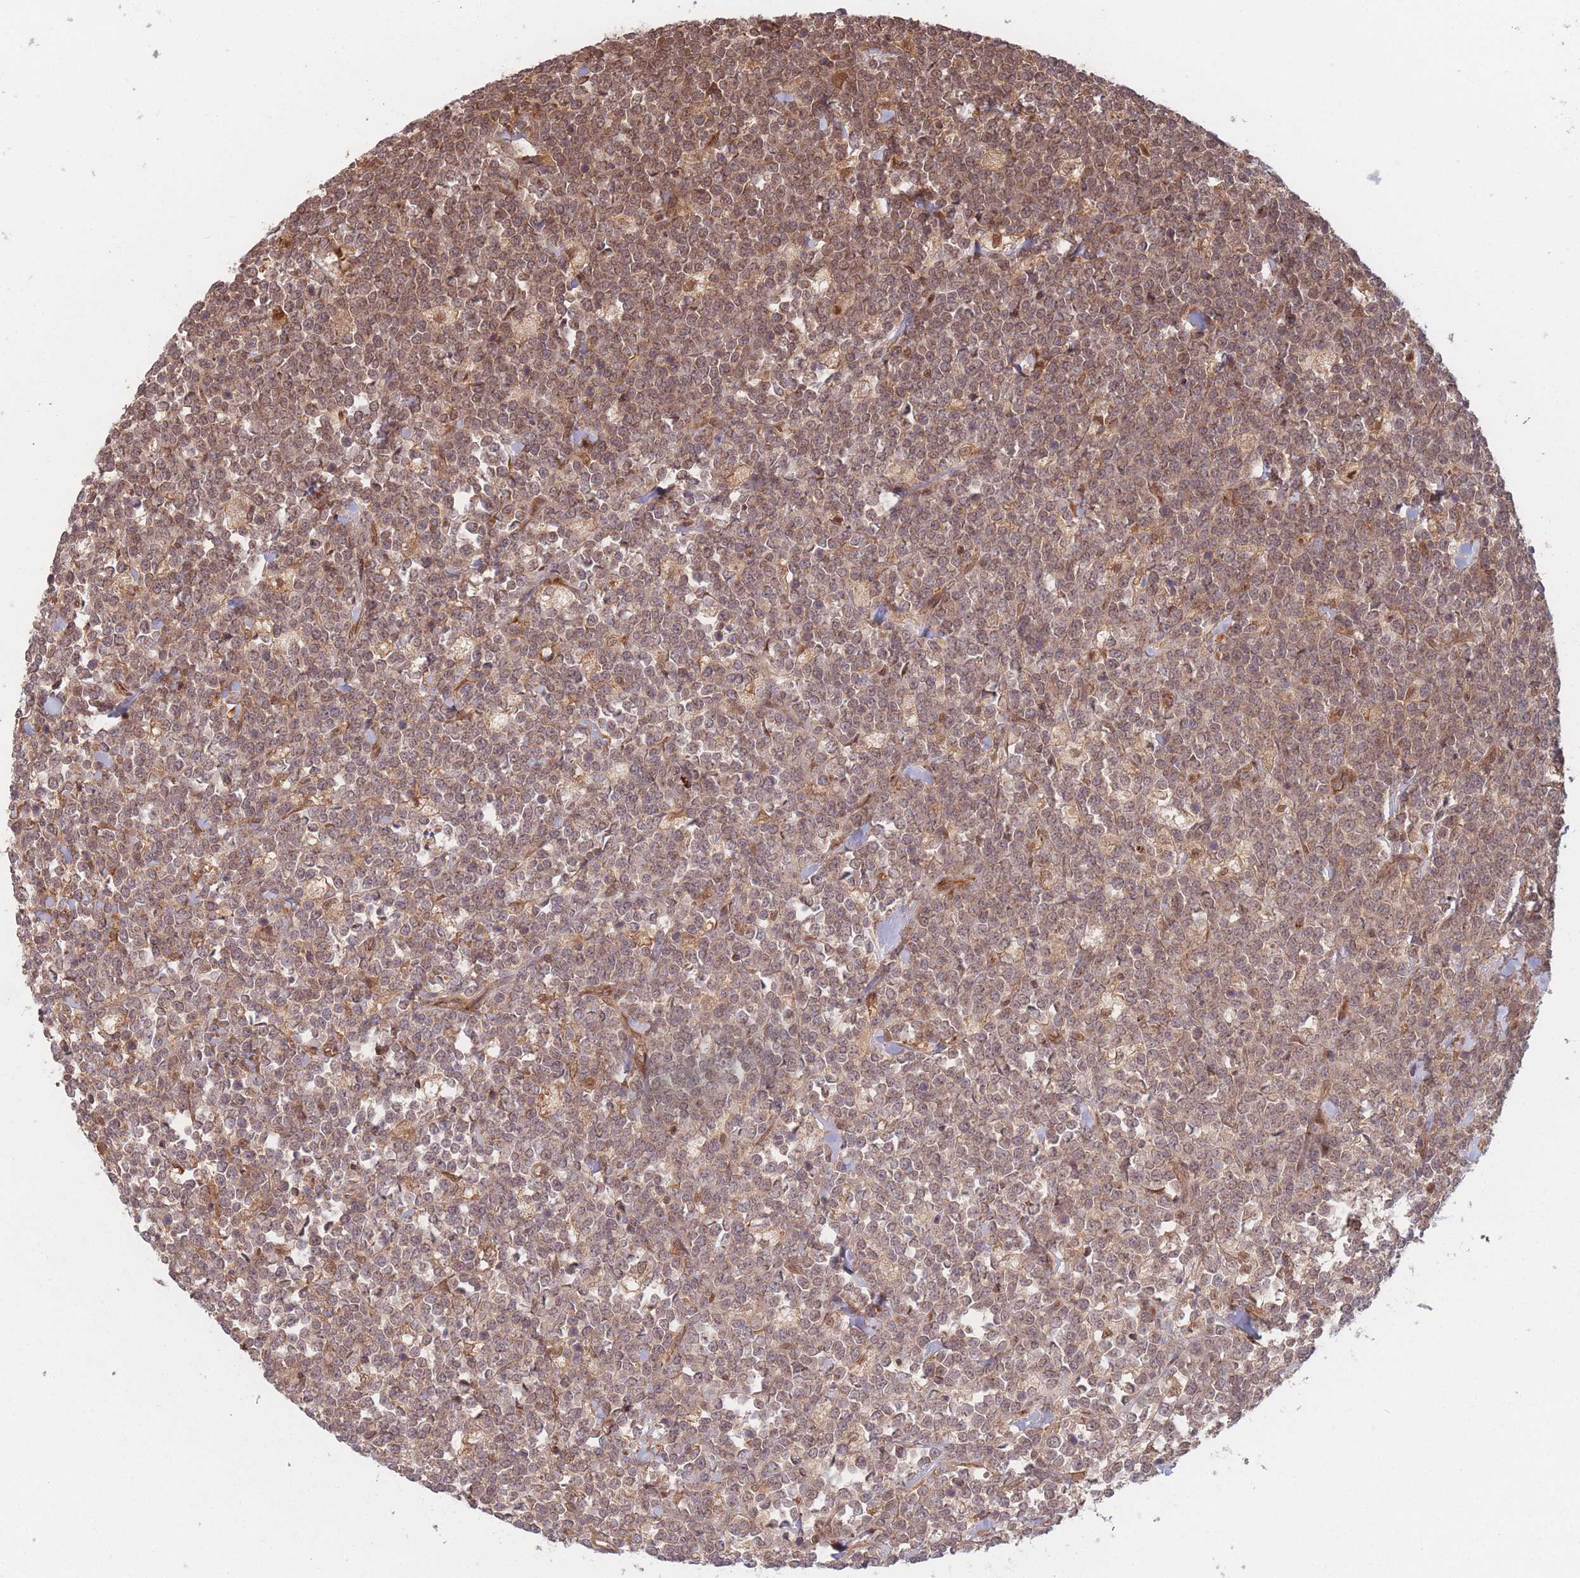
{"staining": {"intensity": "moderate", "quantity": ">75%", "location": "cytoplasmic/membranous"}, "tissue": "lymphoma", "cell_type": "Tumor cells", "image_type": "cancer", "snomed": [{"axis": "morphology", "description": "Malignant lymphoma, non-Hodgkin's type, High grade"}, {"axis": "topography", "description": "Small intestine"}], "caption": "This micrograph demonstrates immunohistochemistry (IHC) staining of human high-grade malignant lymphoma, non-Hodgkin's type, with medium moderate cytoplasmic/membranous positivity in approximately >75% of tumor cells.", "gene": "PODXL2", "patient": {"sex": "male", "age": 8}}